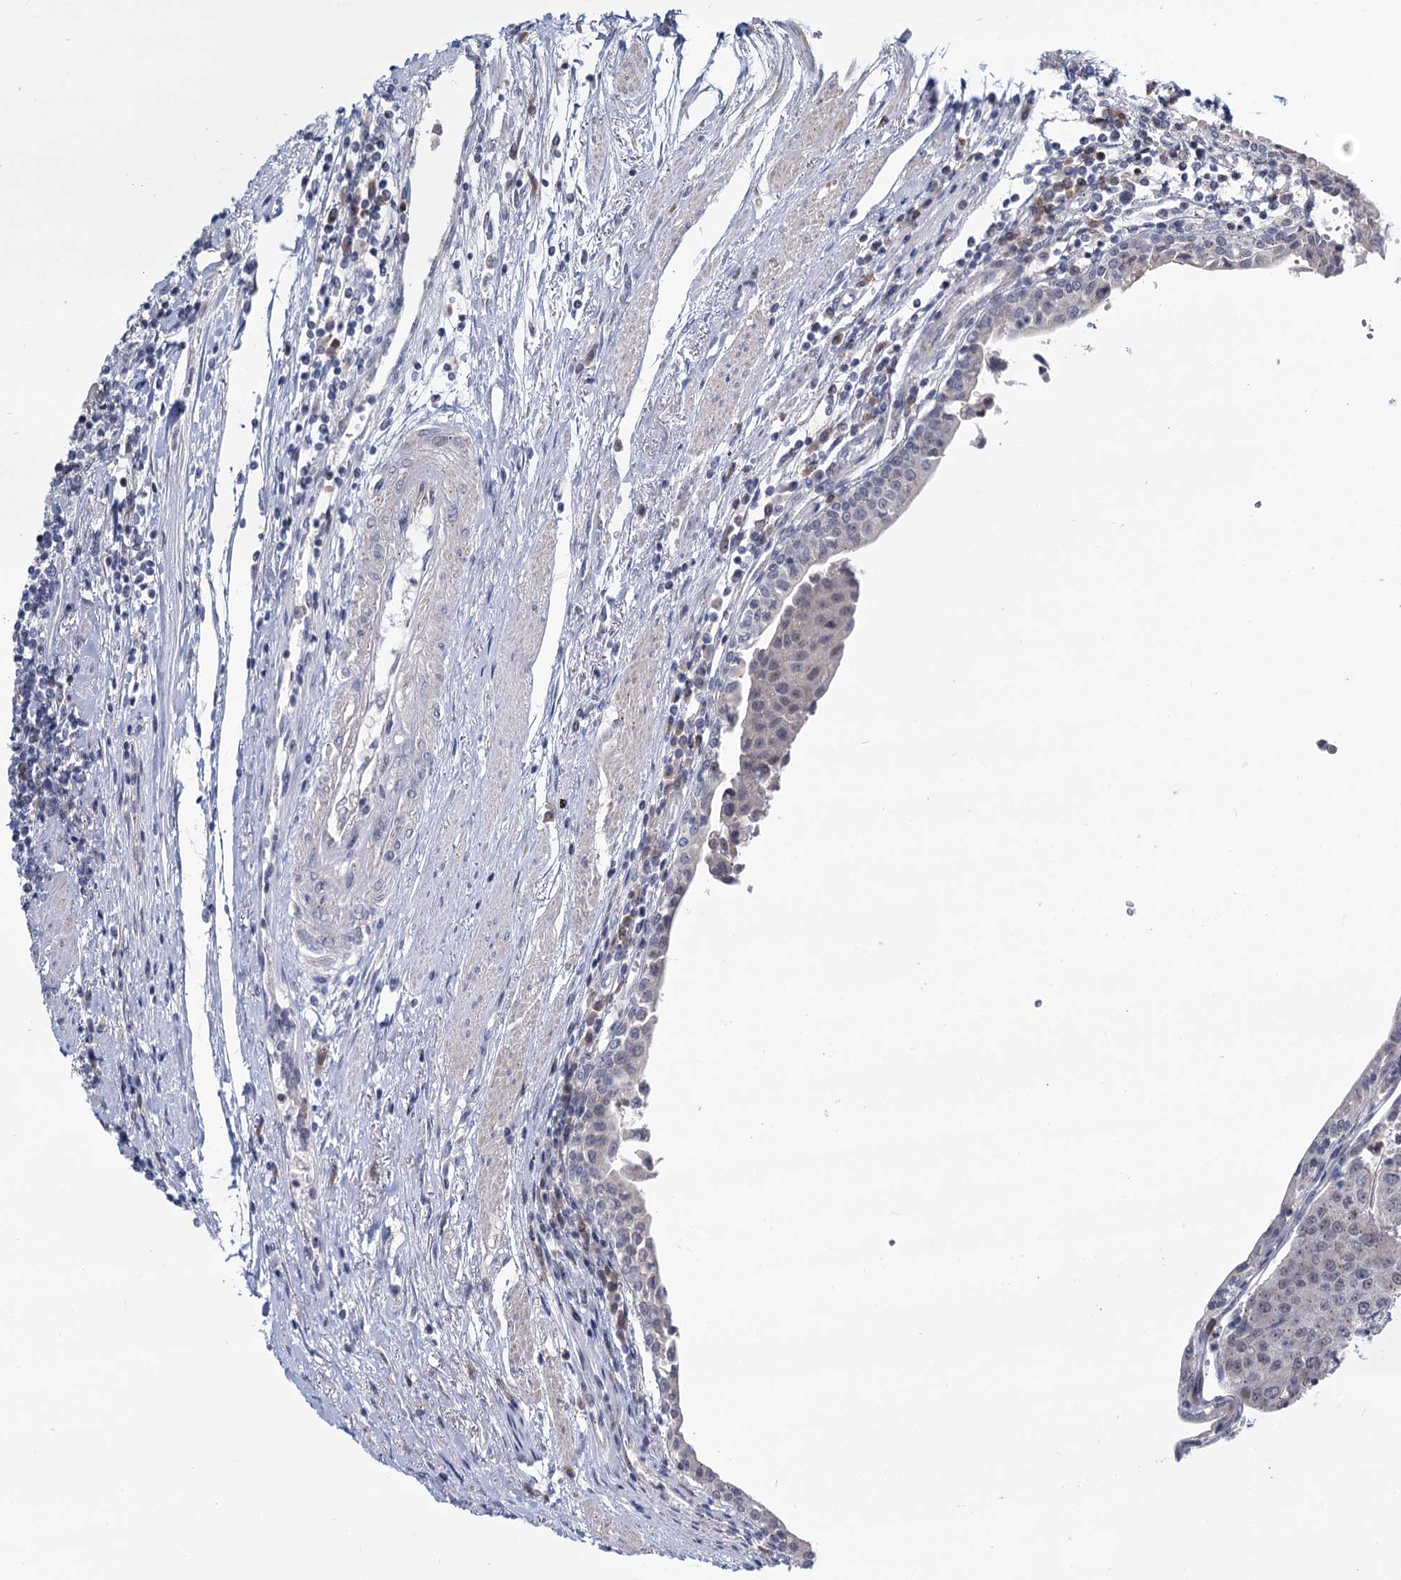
{"staining": {"intensity": "negative", "quantity": "none", "location": "none"}, "tissue": "urothelial cancer", "cell_type": "Tumor cells", "image_type": "cancer", "snomed": [{"axis": "morphology", "description": "Urothelial carcinoma, High grade"}, {"axis": "topography", "description": "Urinary bladder"}], "caption": "A high-resolution histopathology image shows immunohistochemistry staining of urothelial cancer, which displays no significant expression in tumor cells. (IHC, brightfield microscopy, high magnification).", "gene": "STAP1", "patient": {"sex": "female", "age": 85}}